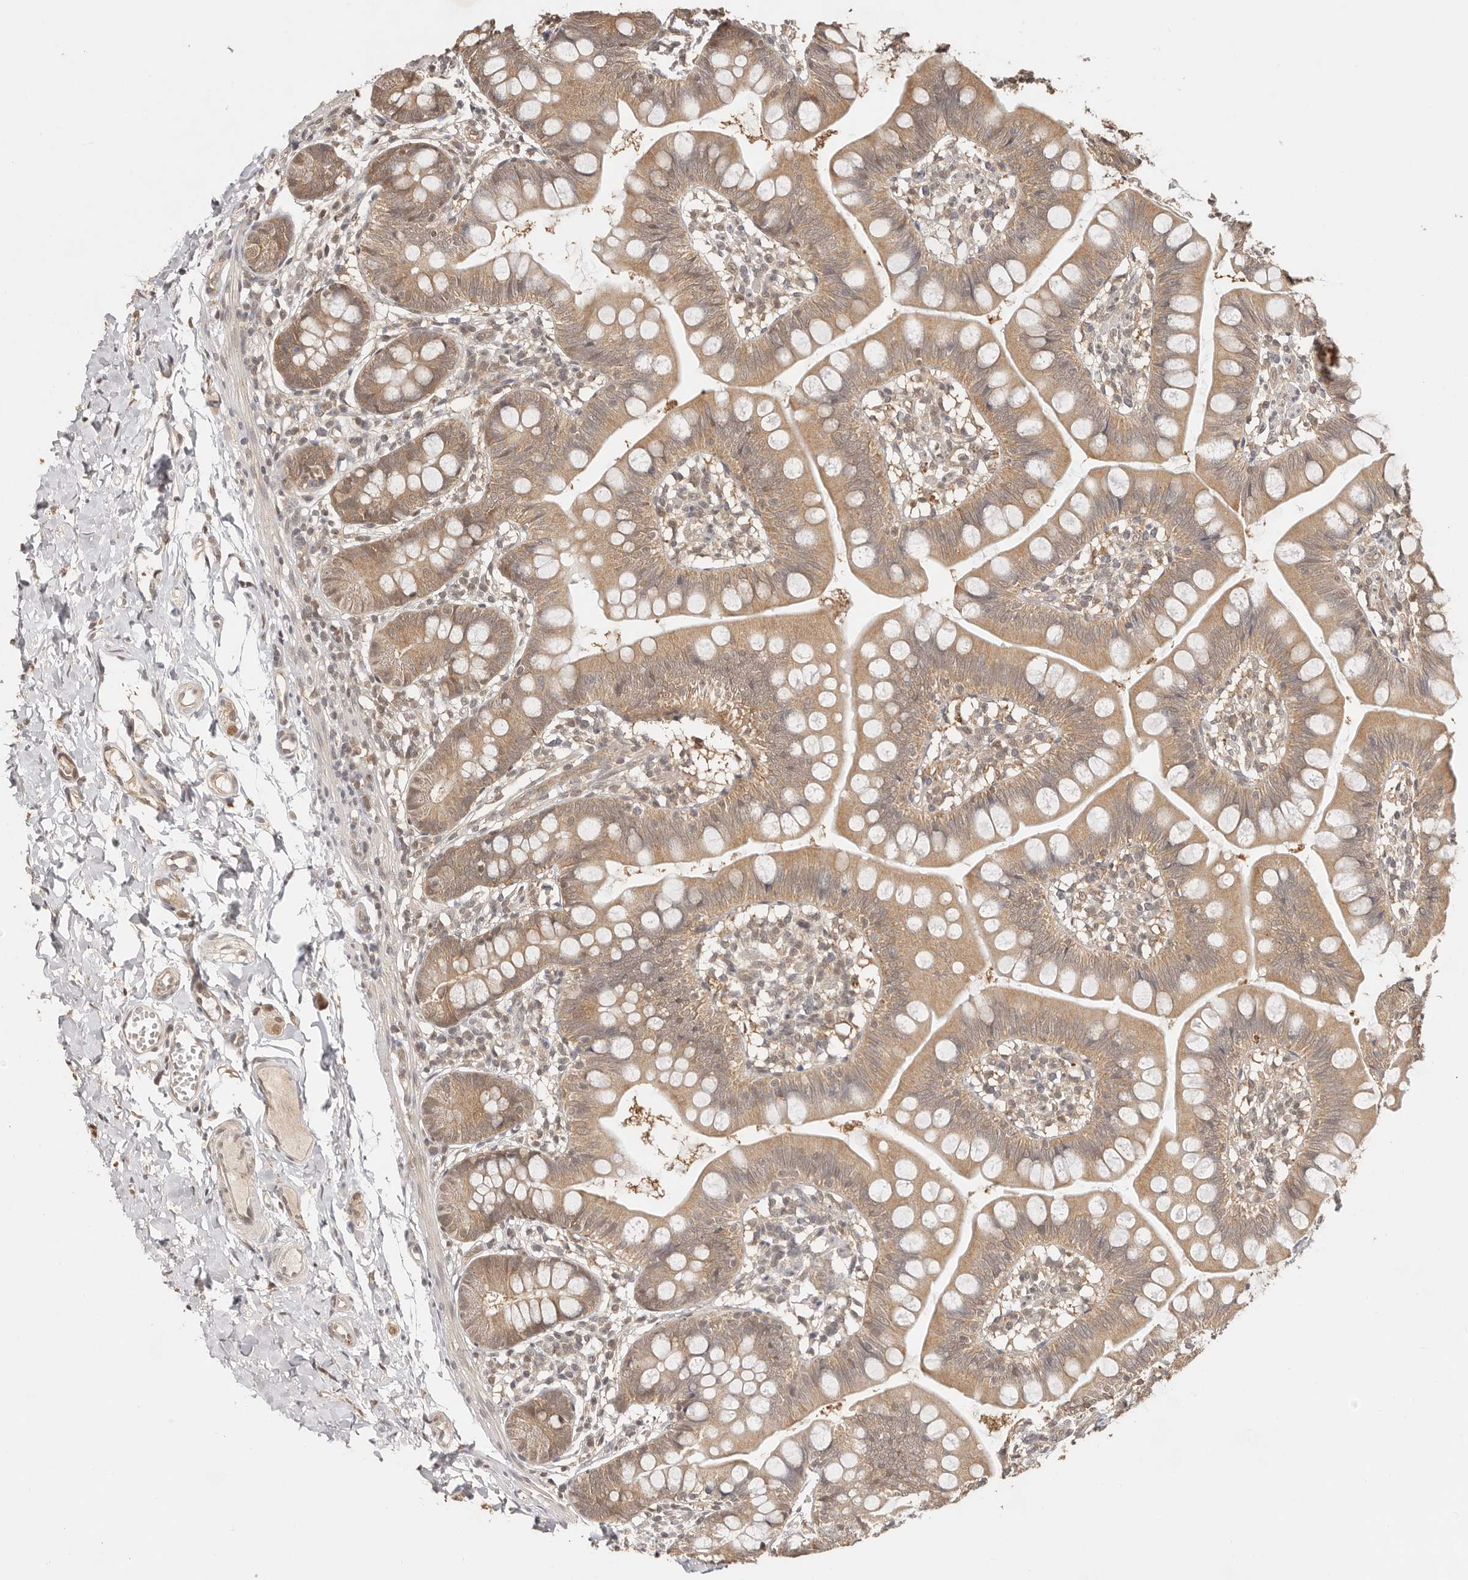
{"staining": {"intensity": "weak", "quantity": "25%-75%", "location": "cytoplasmic/membranous"}, "tissue": "small intestine", "cell_type": "Glandular cells", "image_type": "normal", "snomed": [{"axis": "morphology", "description": "Normal tissue, NOS"}, {"axis": "topography", "description": "Small intestine"}], "caption": "Protein staining demonstrates weak cytoplasmic/membranous expression in approximately 25%-75% of glandular cells in benign small intestine. (IHC, brightfield microscopy, high magnification).", "gene": "PSMA5", "patient": {"sex": "male", "age": 7}}